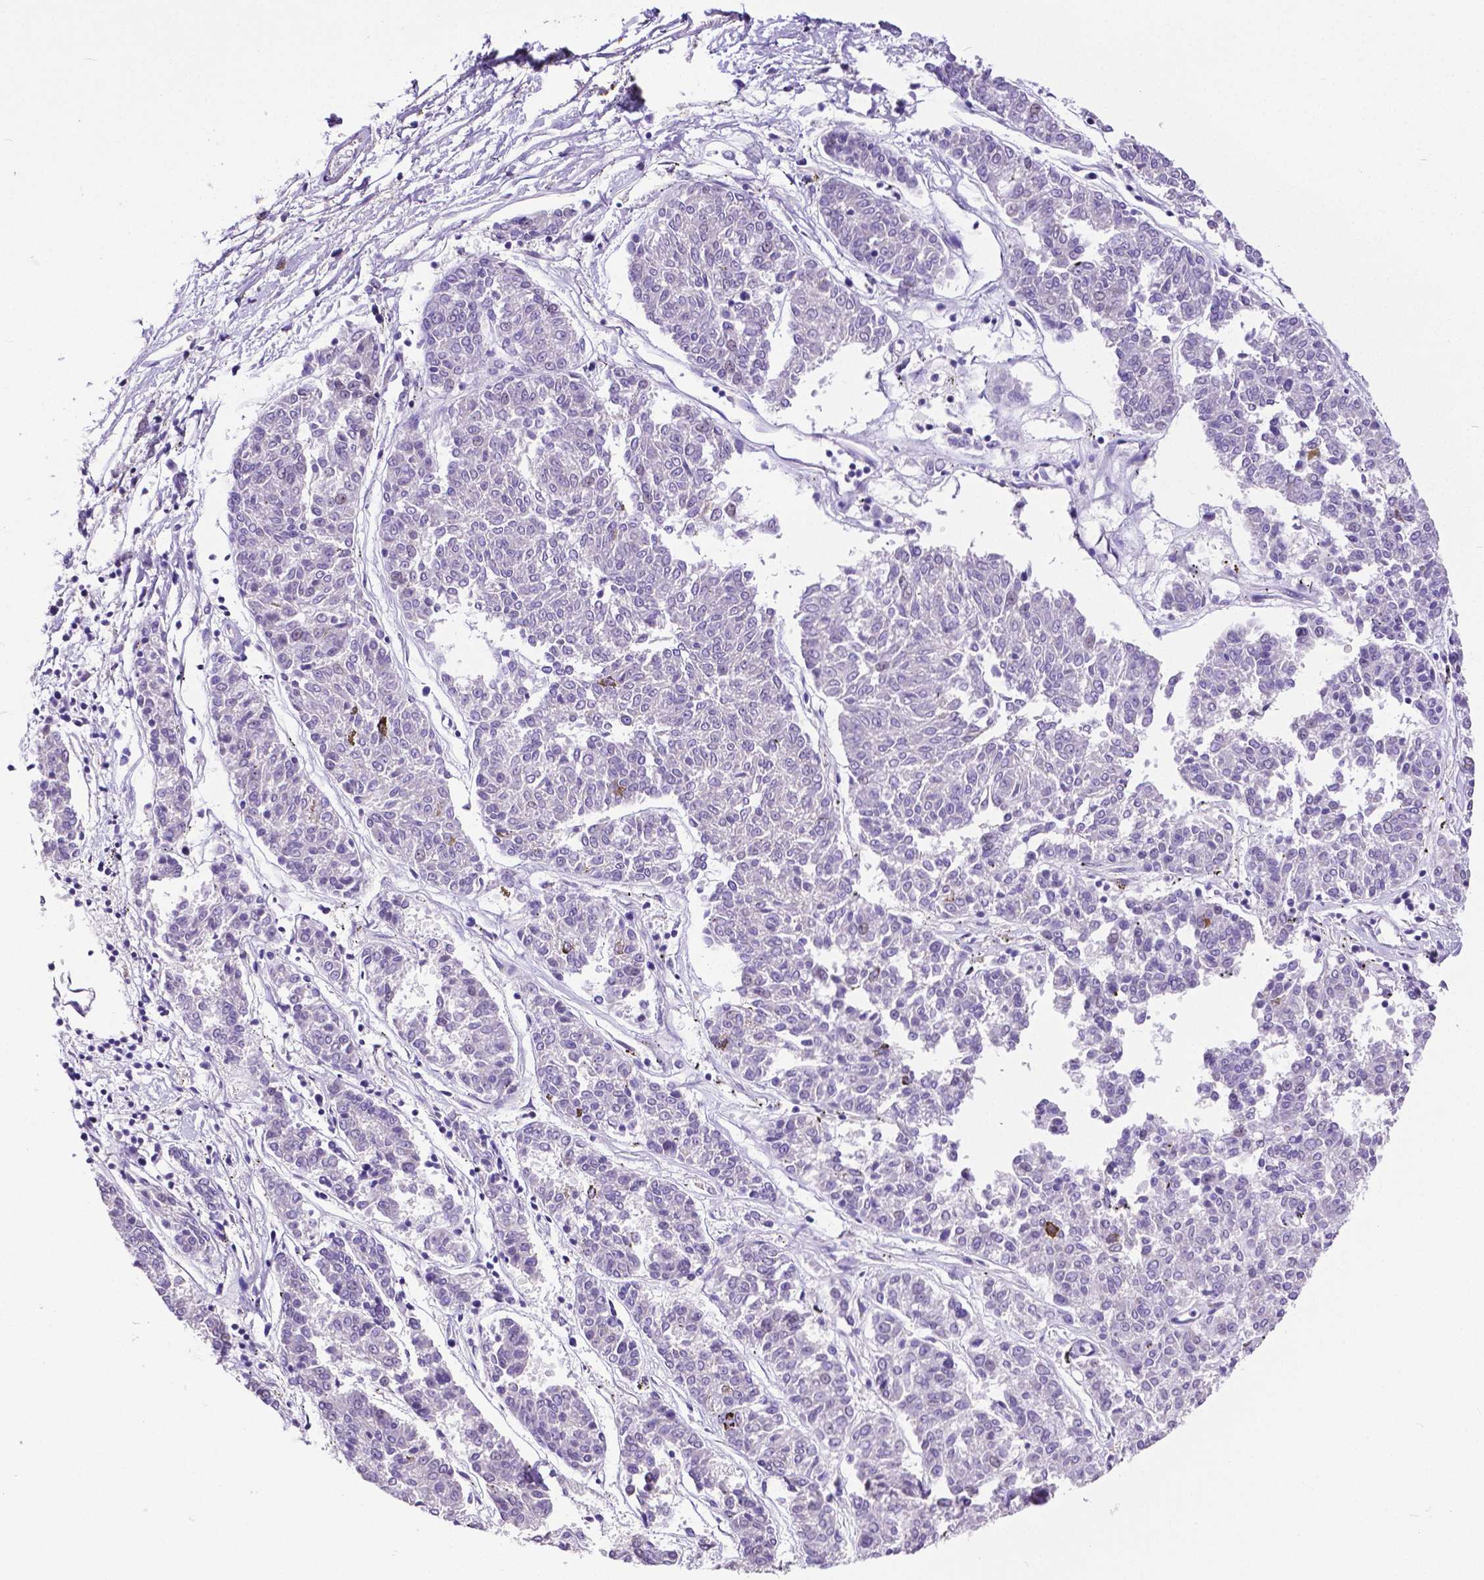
{"staining": {"intensity": "negative", "quantity": "none", "location": "none"}, "tissue": "melanoma", "cell_type": "Tumor cells", "image_type": "cancer", "snomed": [{"axis": "morphology", "description": "Malignant melanoma, NOS"}, {"axis": "topography", "description": "Skin"}], "caption": "DAB immunohistochemical staining of malignant melanoma reveals no significant positivity in tumor cells.", "gene": "MCL1", "patient": {"sex": "female", "age": 72}}